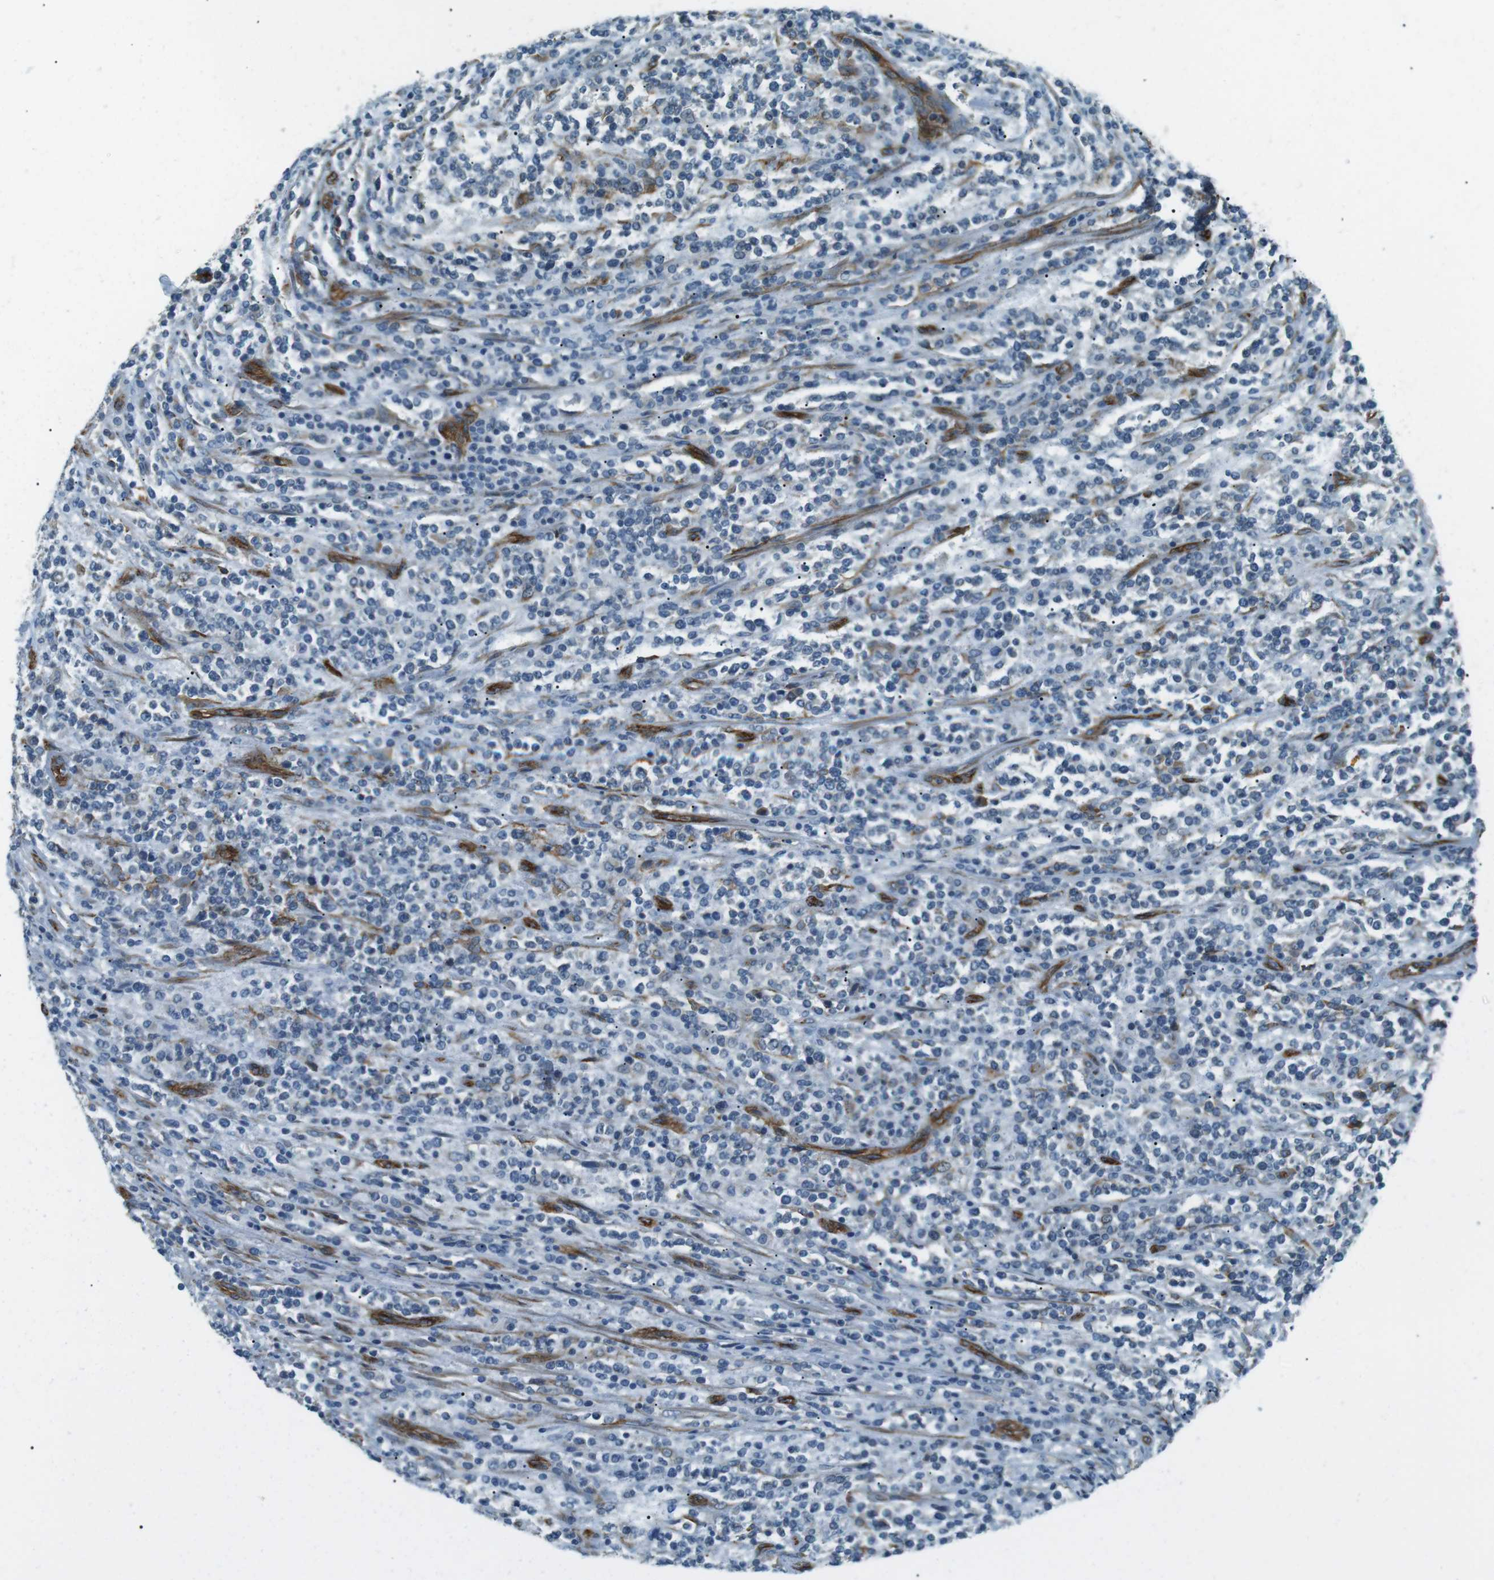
{"staining": {"intensity": "negative", "quantity": "none", "location": "none"}, "tissue": "lymphoma", "cell_type": "Tumor cells", "image_type": "cancer", "snomed": [{"axis": "morphology", "description": "Malignant lymphoma, non-Hodgkin's type, High grade"}, {"axis": "topography", "description": "Soft tissue"}], "caption": "An immunohistochemistry photomicrograph of malignant lymphoma, non-Hodgkin's type (high-grade) is shown. There is no staining in tumor cells of malignant lymphoma, non-Hodgkin's type (high-grade).", "gene": "ODR4", "patient": {"sex": "male", "age": 18}}